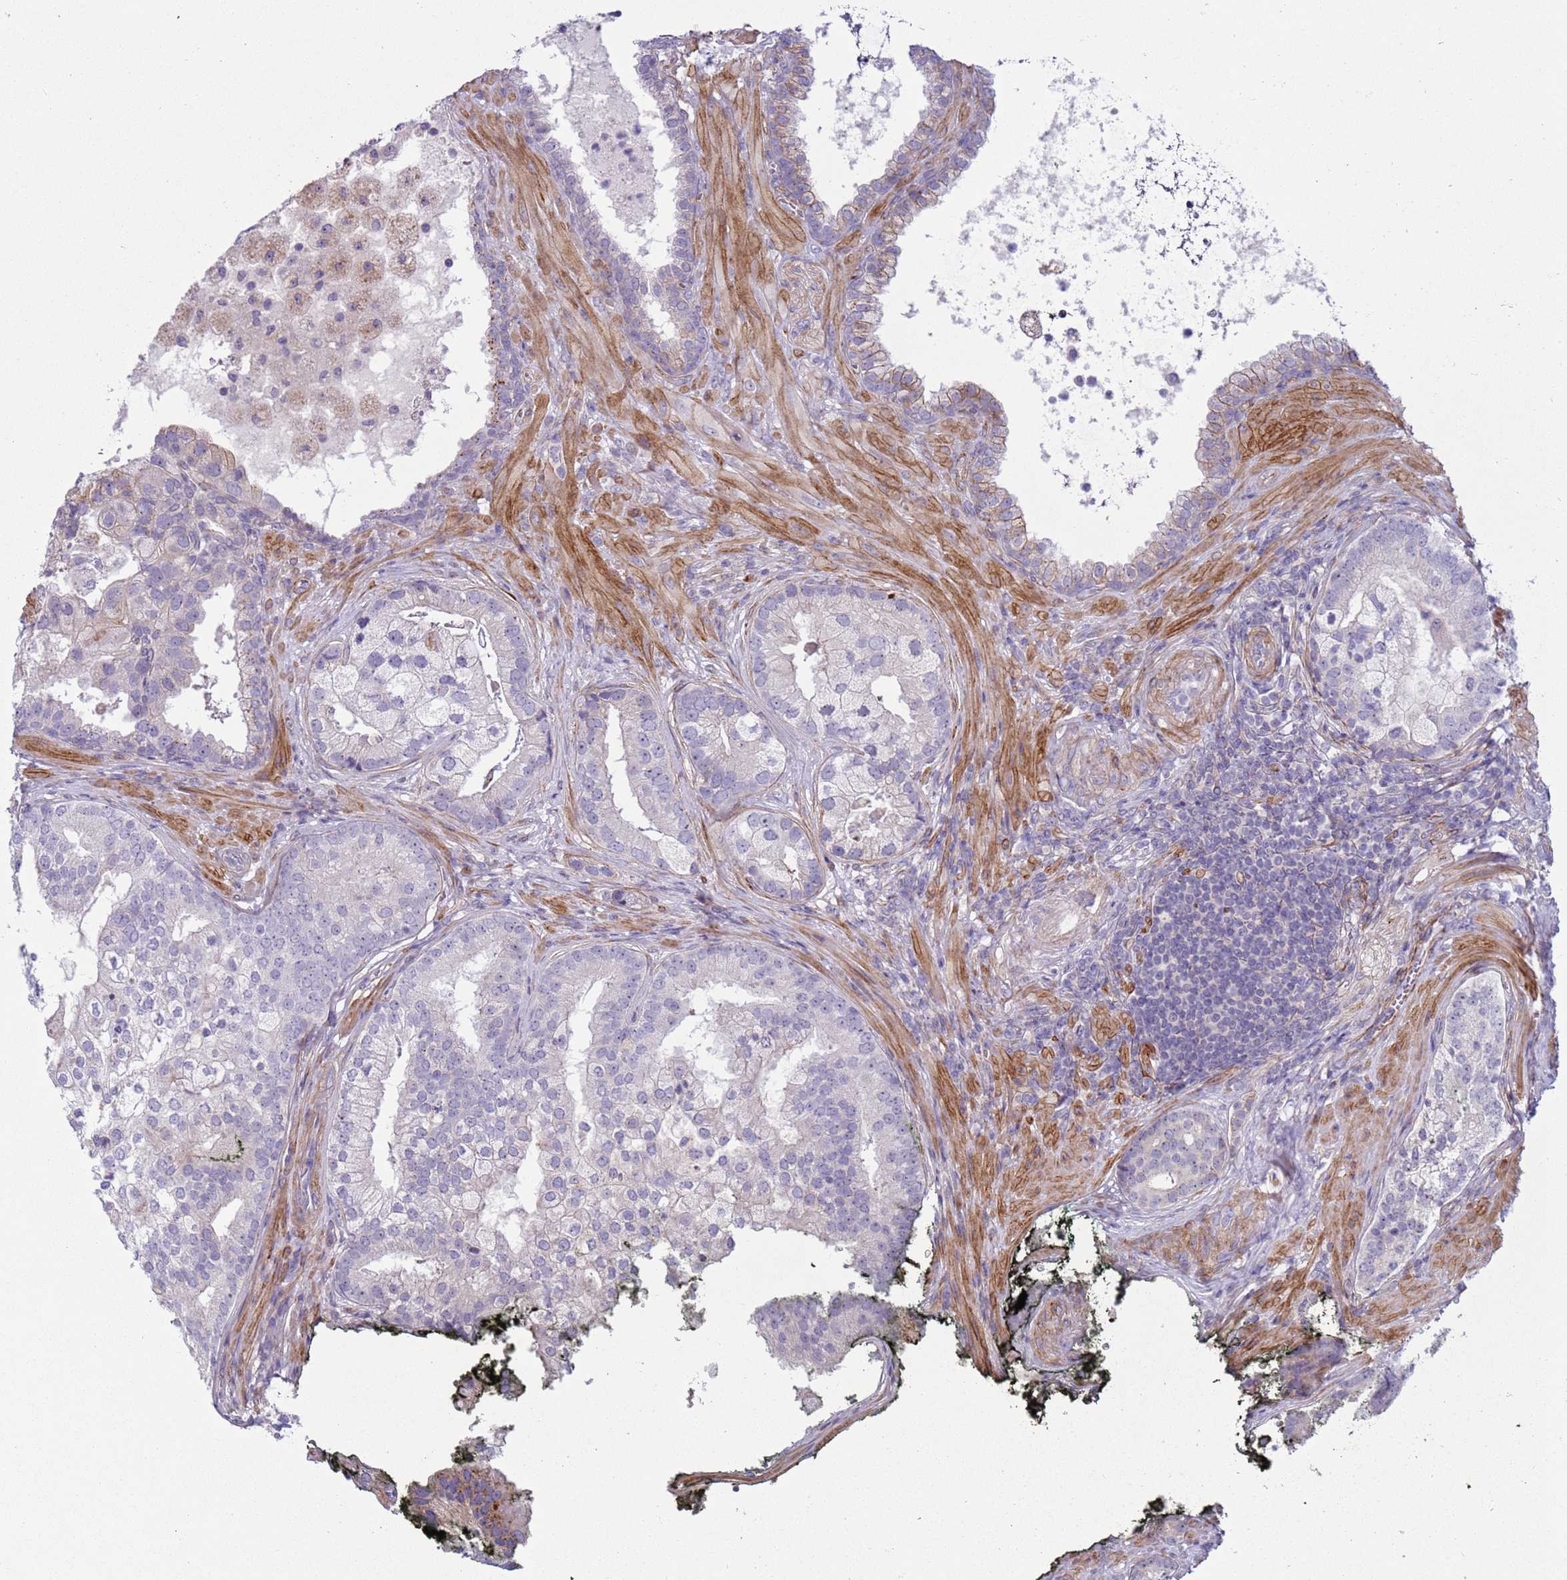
{"staining": {"intensity": "negative", "quantity": "none", "location": "none"}, "tissue": "prostate cancer", "cell_type": "Tumor cells", "image_type": "cancer", "snomed": [{"axis": "morphology", "description": "Adenocarcinoma, High grade"}, {"axis": "topography", "description": "Prostate"}], "caption": "Tumor cells show no significant protein staining in prostate cancer. (DAB (3,3'-diaminobenzidine) immunohistochemistry (IHC) visualized using brightfield microscopy, high magnification).", "gene": "HEATR1", "patient": {"sex": "male", "age": 55}}